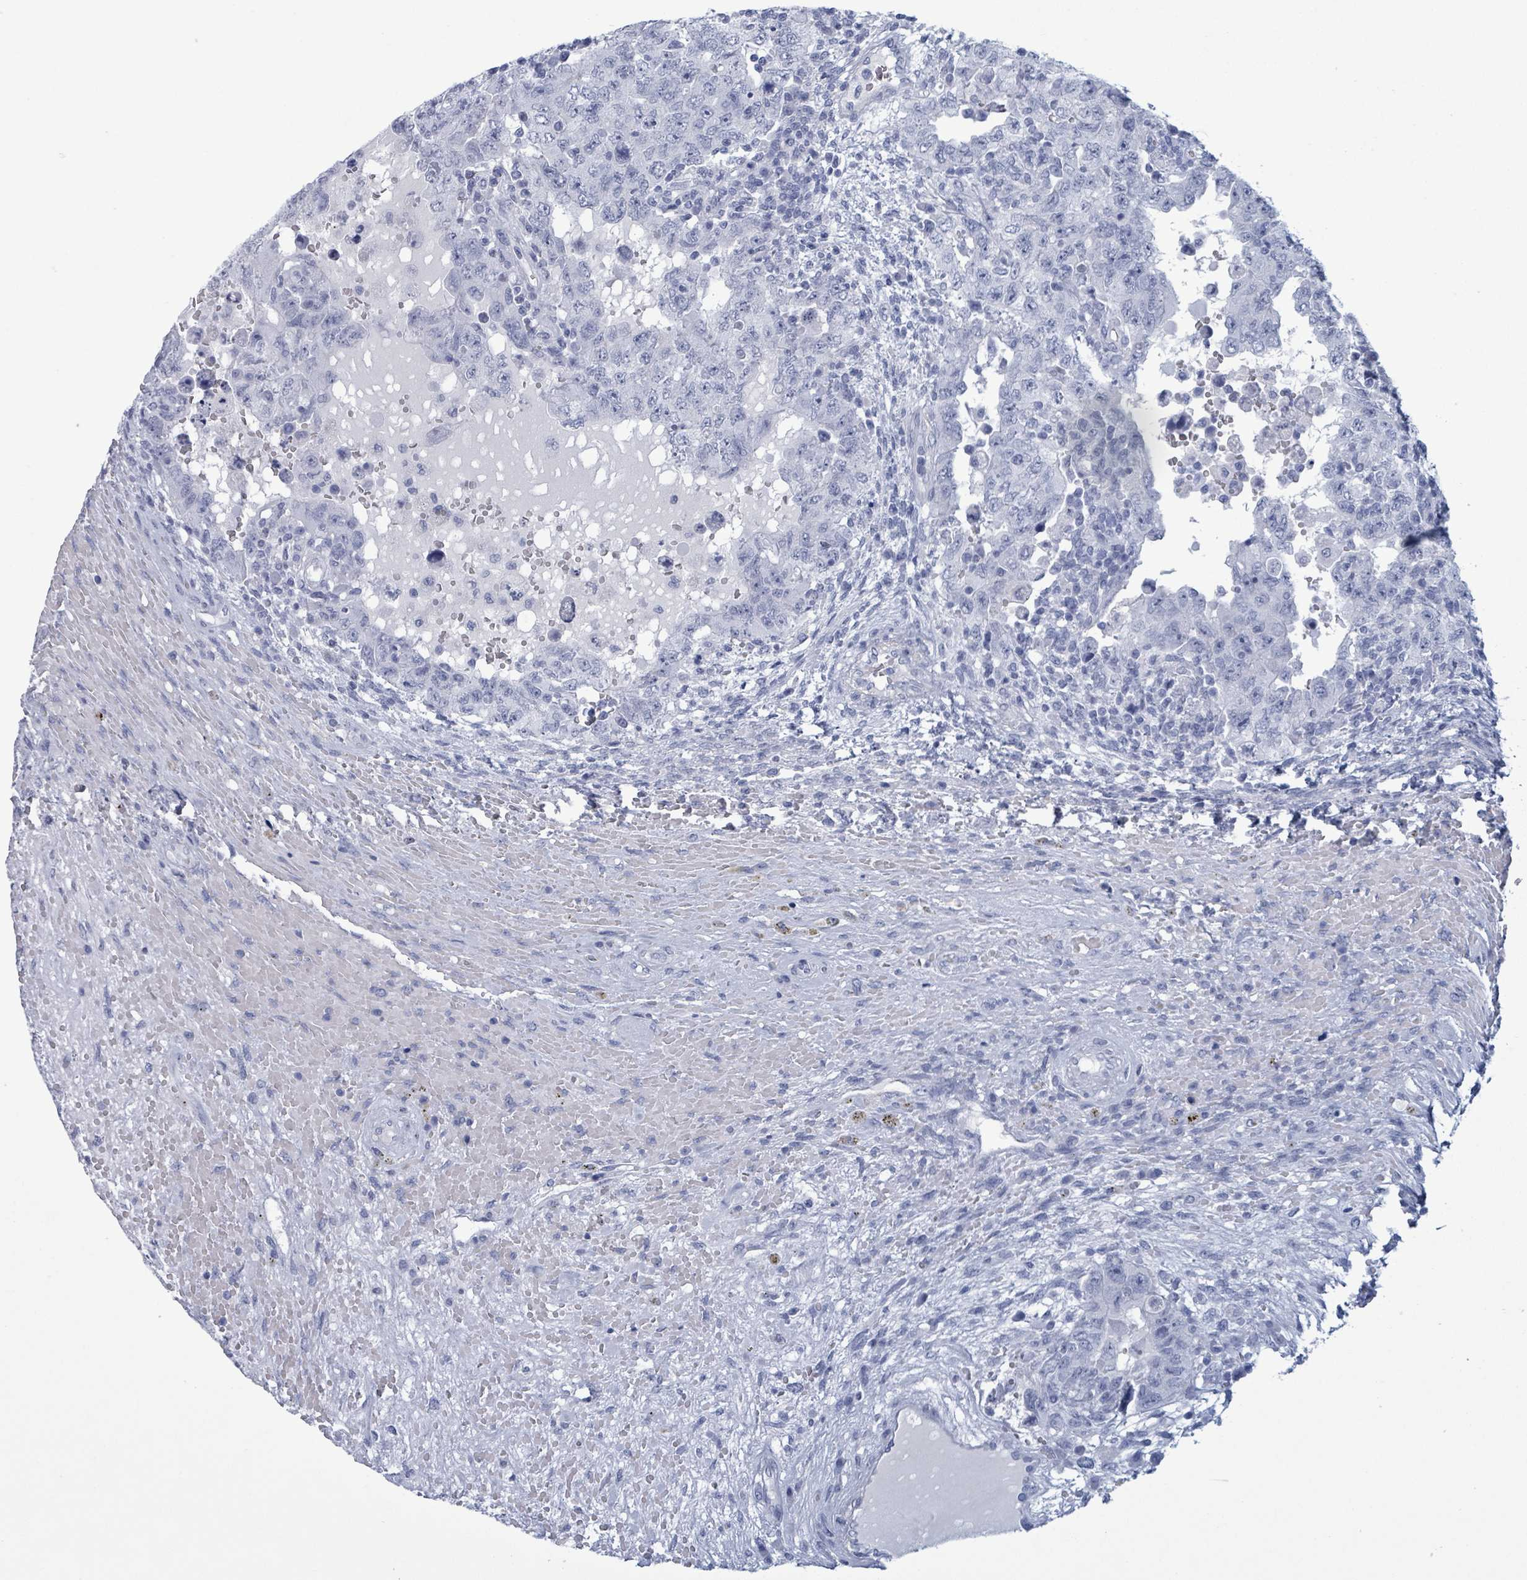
{"staining": {"intensity": "negative", "quantity": "none", "location": "none"}, "tissue": "testis cancer", "cell_type": "Tumor cells", "image_type": "cancer", "snomed": [{"axis": "morphology", "description": "Carcinoma, Embryonal, NOS"}, {"axis": "topography", "description": "Testis"}], "caption": "High power microscopy histopathology image of an immunohistochemistry histopathology image of testis cancer, revealing no significant expression in tumor cells. The staining is performed using DAB (3,3'-diaminobenzidine) brown chromogen with nuclei counter-stained in using hematoxylin.", "gene": "ZNF771", "patient": {"sex": "male", "age": 26}}